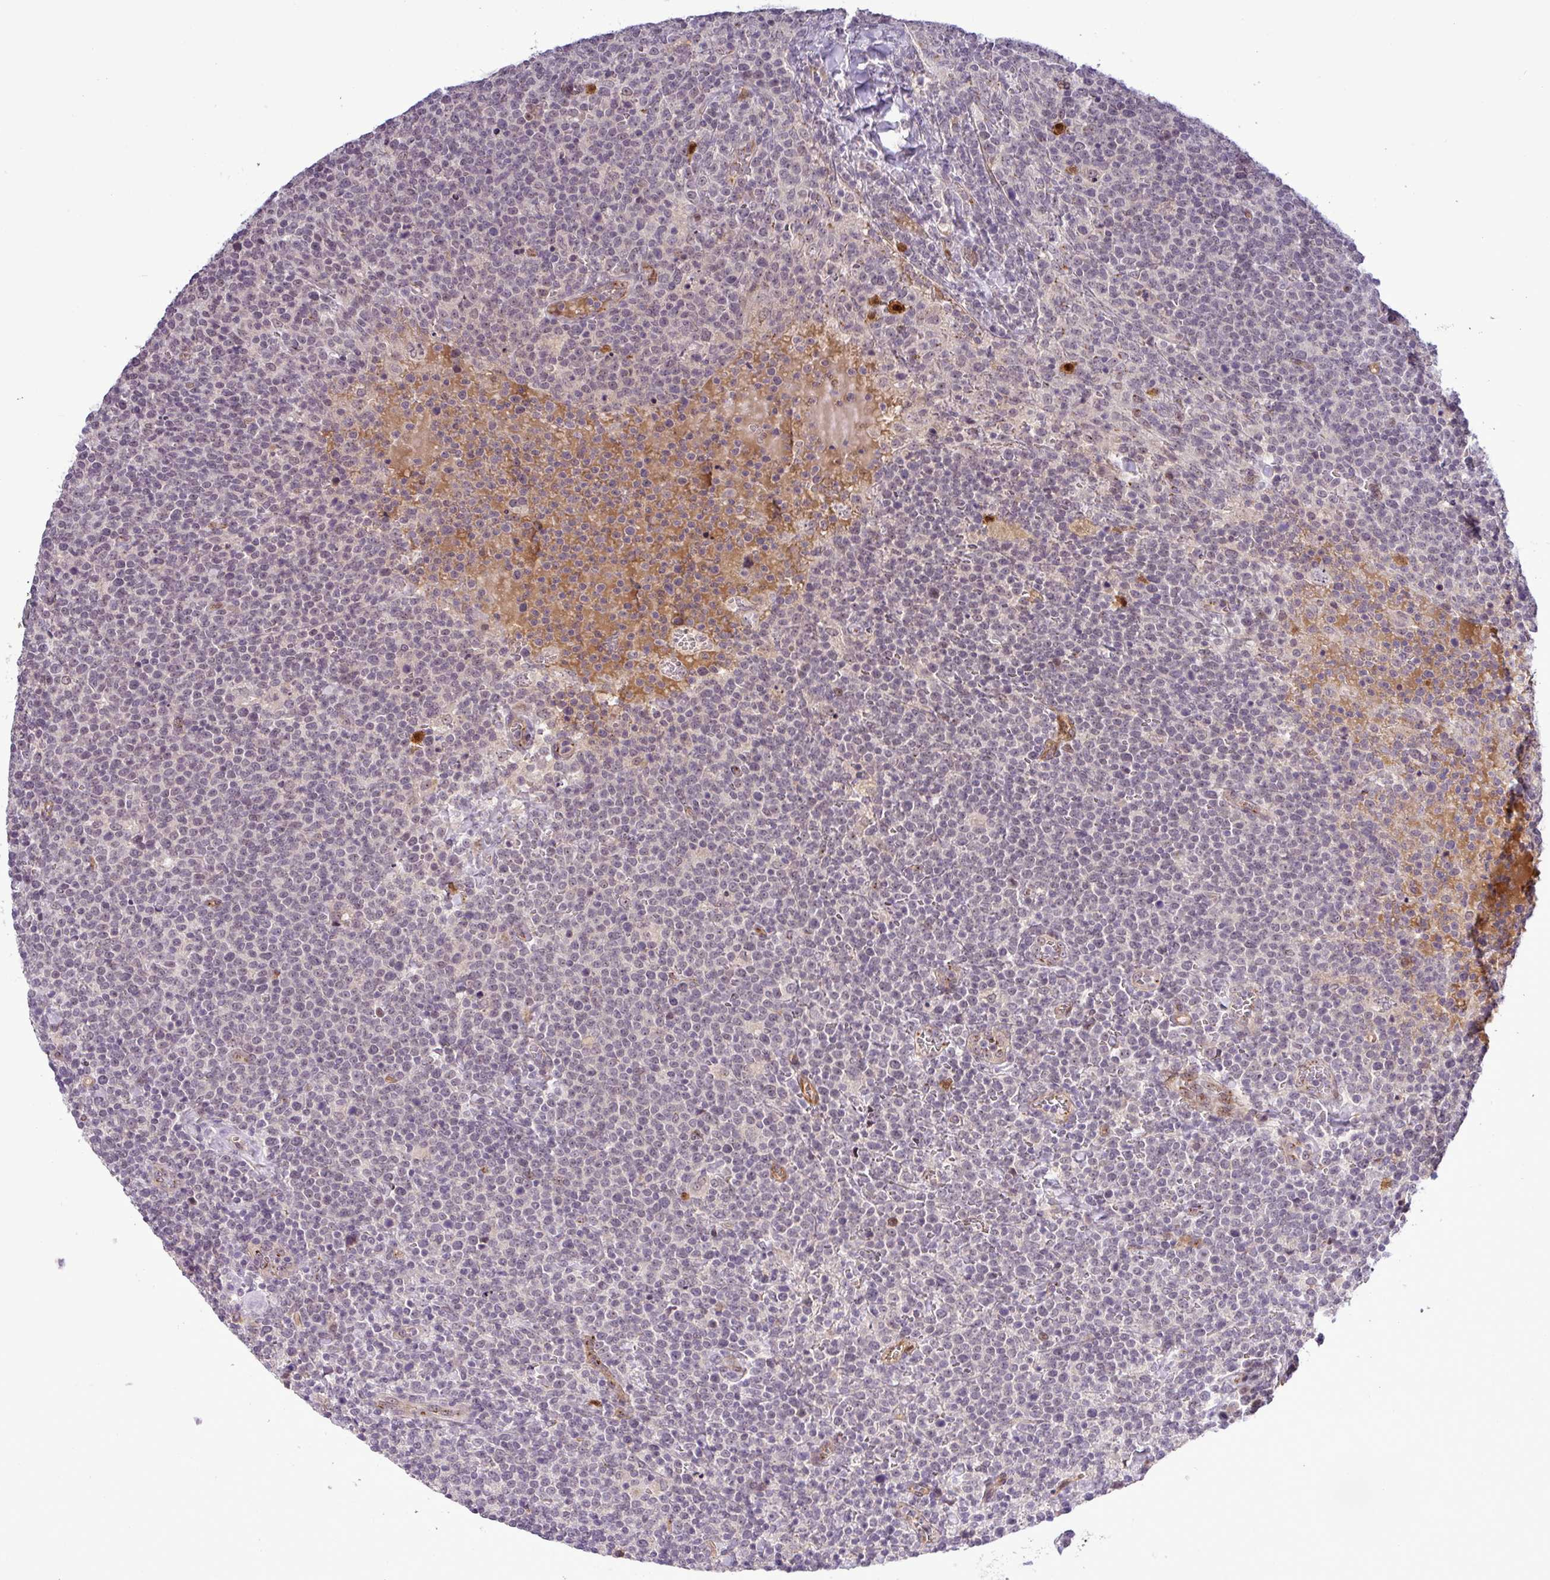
{"staining": {"intensity": "negative", "quantity": "none", "location": "none"}, "tissue": "lymphoma", "cell_type": "Tumor cells", "image_type": "cancer", "snomed": [{"axis": "morphology", "description": "Malignant lymphoma, non-Hodgkin's type, High grade"}, {"axis": "topography", "description": "Lymph node"}], "caption": "Immunohistochemical staining of human high-grade malignant lymphoma, non-Hodgkin's type exhibits no significant expression in tumor cells. (DAB (3,3'-diaminobenzidine) immunohistochemistry (IHC) visualized using brightfield microscopy, high magnification).", "gene": "PCDH1", "patient": {"sex": "male", "age": 61}}